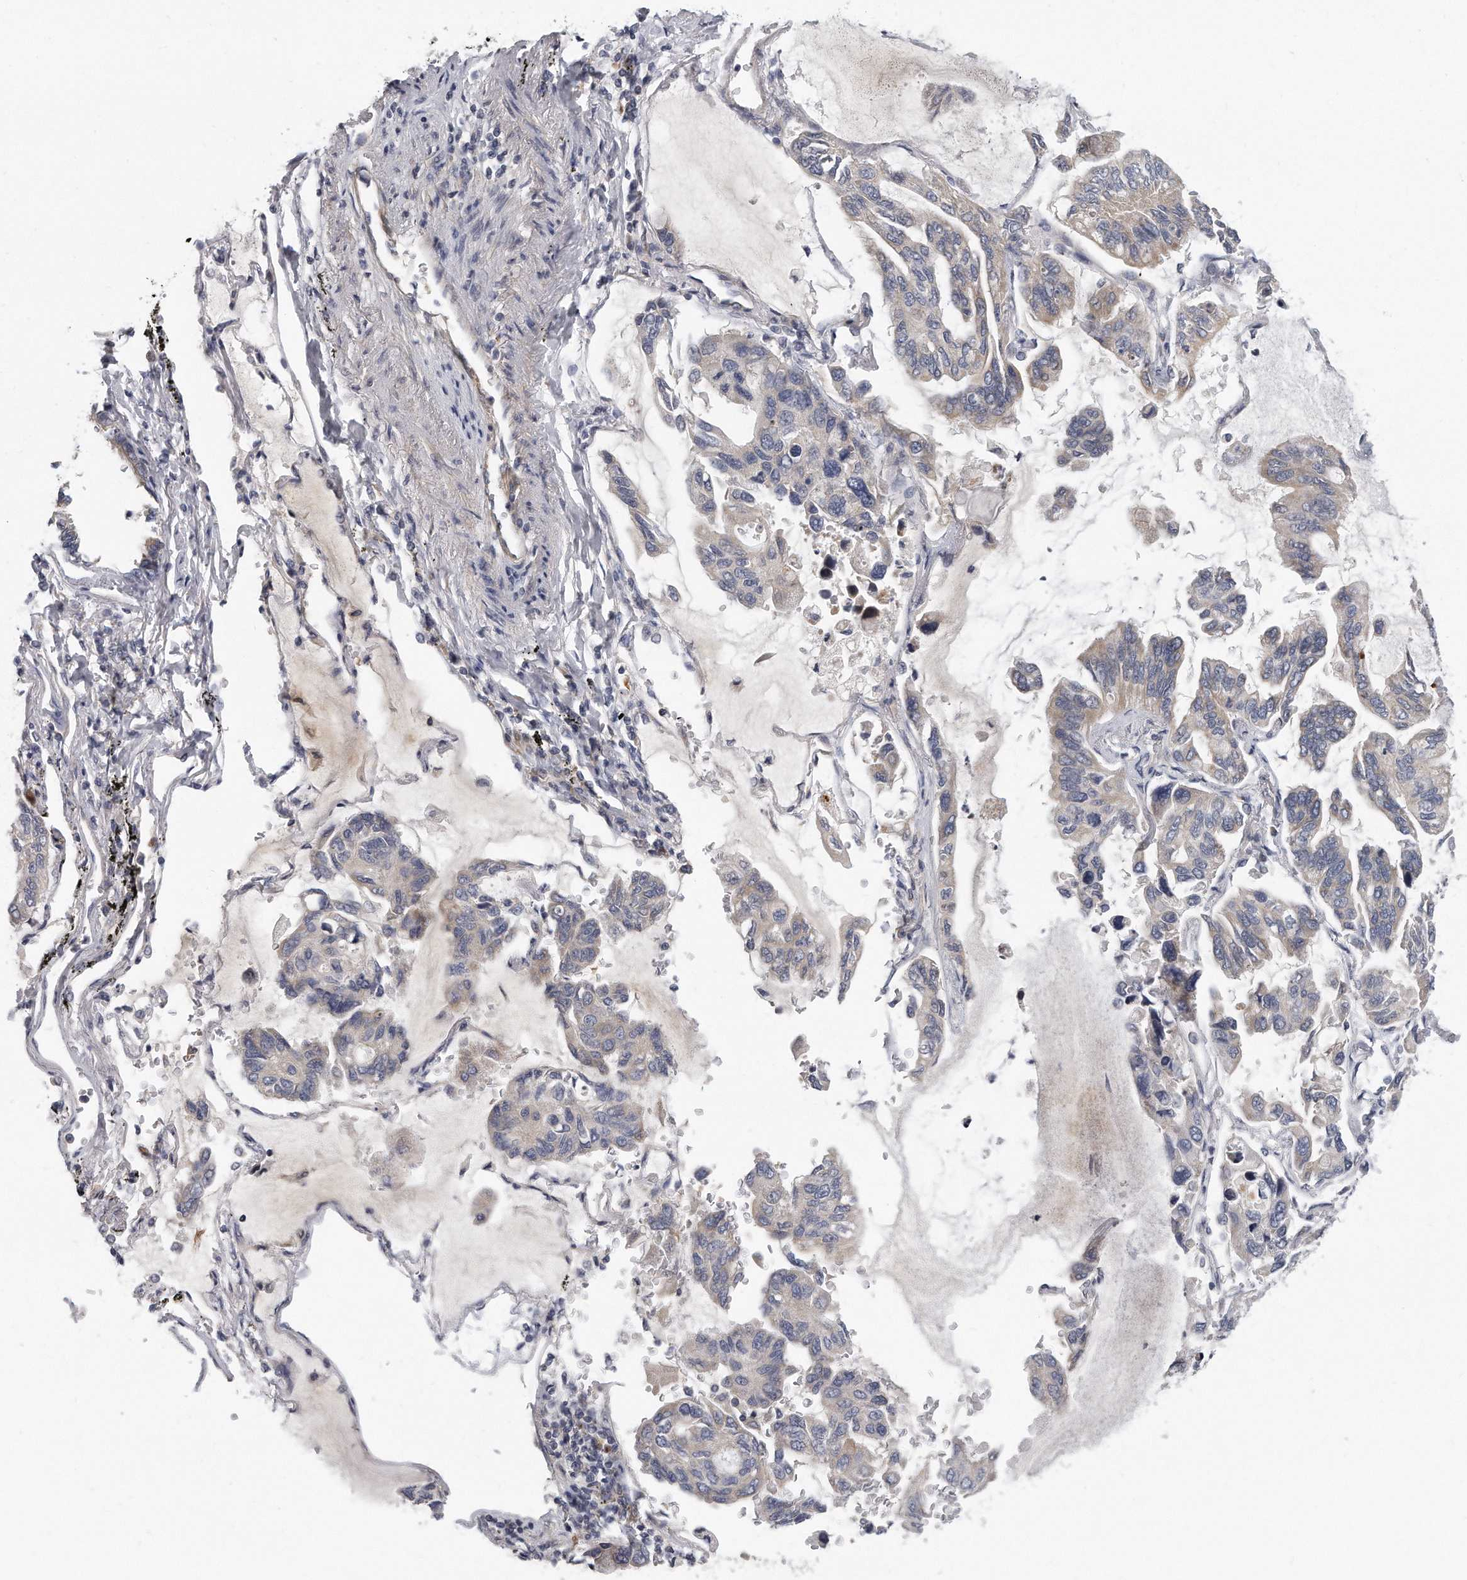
{"staining": {"intensity": "negative", "quantity": "none", "location": "none"}, "tissue": "lung cancer", "cell_type": "Tumor cells", "image_type": "cancer", "snomed": [{"axis": "morphology", "description": "Adenocarcinoma, NOS"}, {"axis": "topography", "description": "Lung"}], "caption": "IHC photomicrograph of neoplastic tissue: lung cancer stained with DAB shows no significant protein expression in tumor cells.", "gene": "PLEKHA6", "patient": {"sex": "male", "age": 64}}